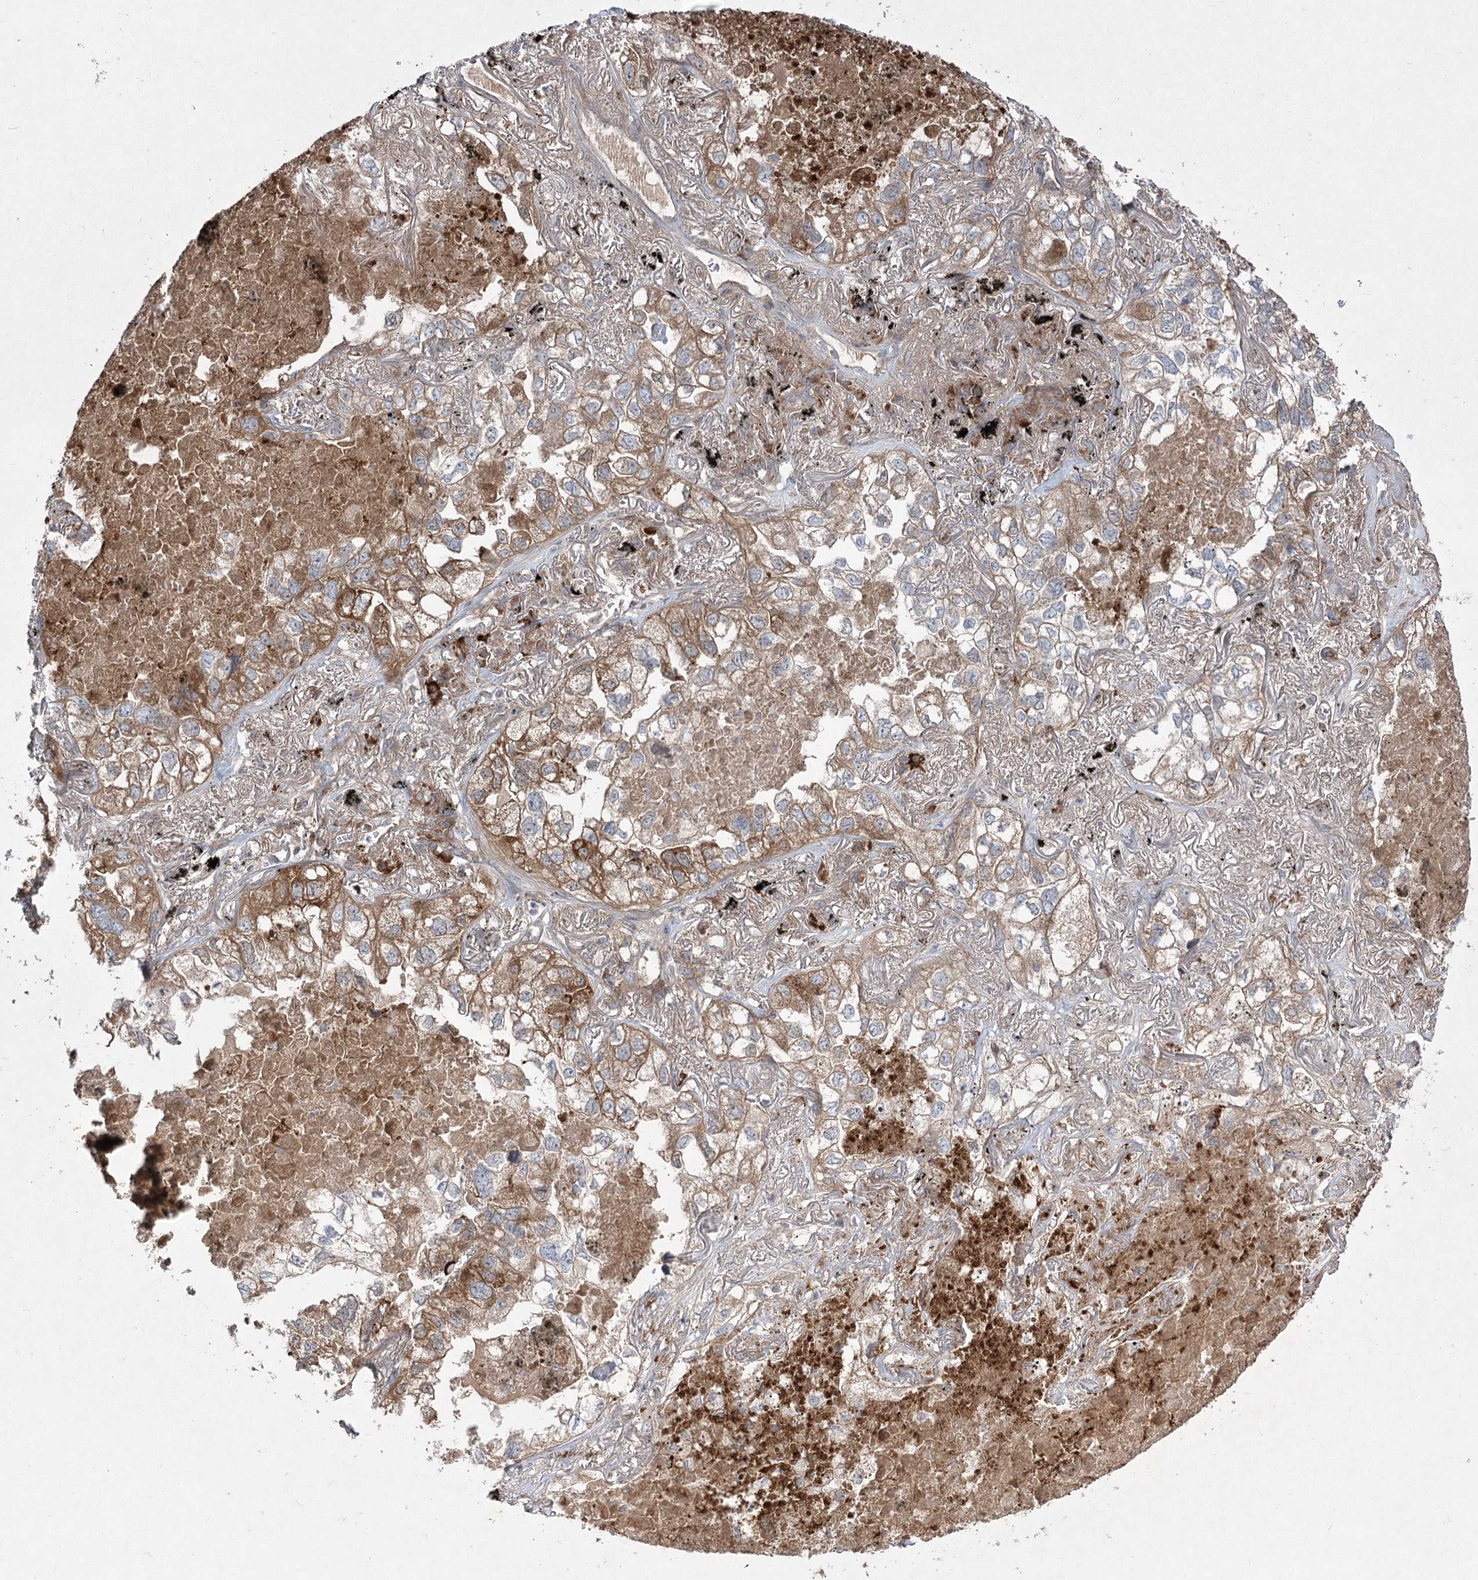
{"staining": {"intensity": "moderate", "quantity": ">75%", "location": "cytoplasmic/membranous"}, "tissue": "lung cancer", "cell_type": "Tumor cells", "image_type": "cancer", "snomed": [{"axis": "morphology", "description": "Adenocarcinoma, NOS"}, {"axis": "topography", "description": "Lung"}], "caption": "IHC of lung cancer (adenocarcinoma) demonstrates medium levels of moderate cytoplasmic/membranous staining in approximately >75% of tumor cells.", "gene": "PLEKHA5", "patient": {"sex": "male", "age": 65}}